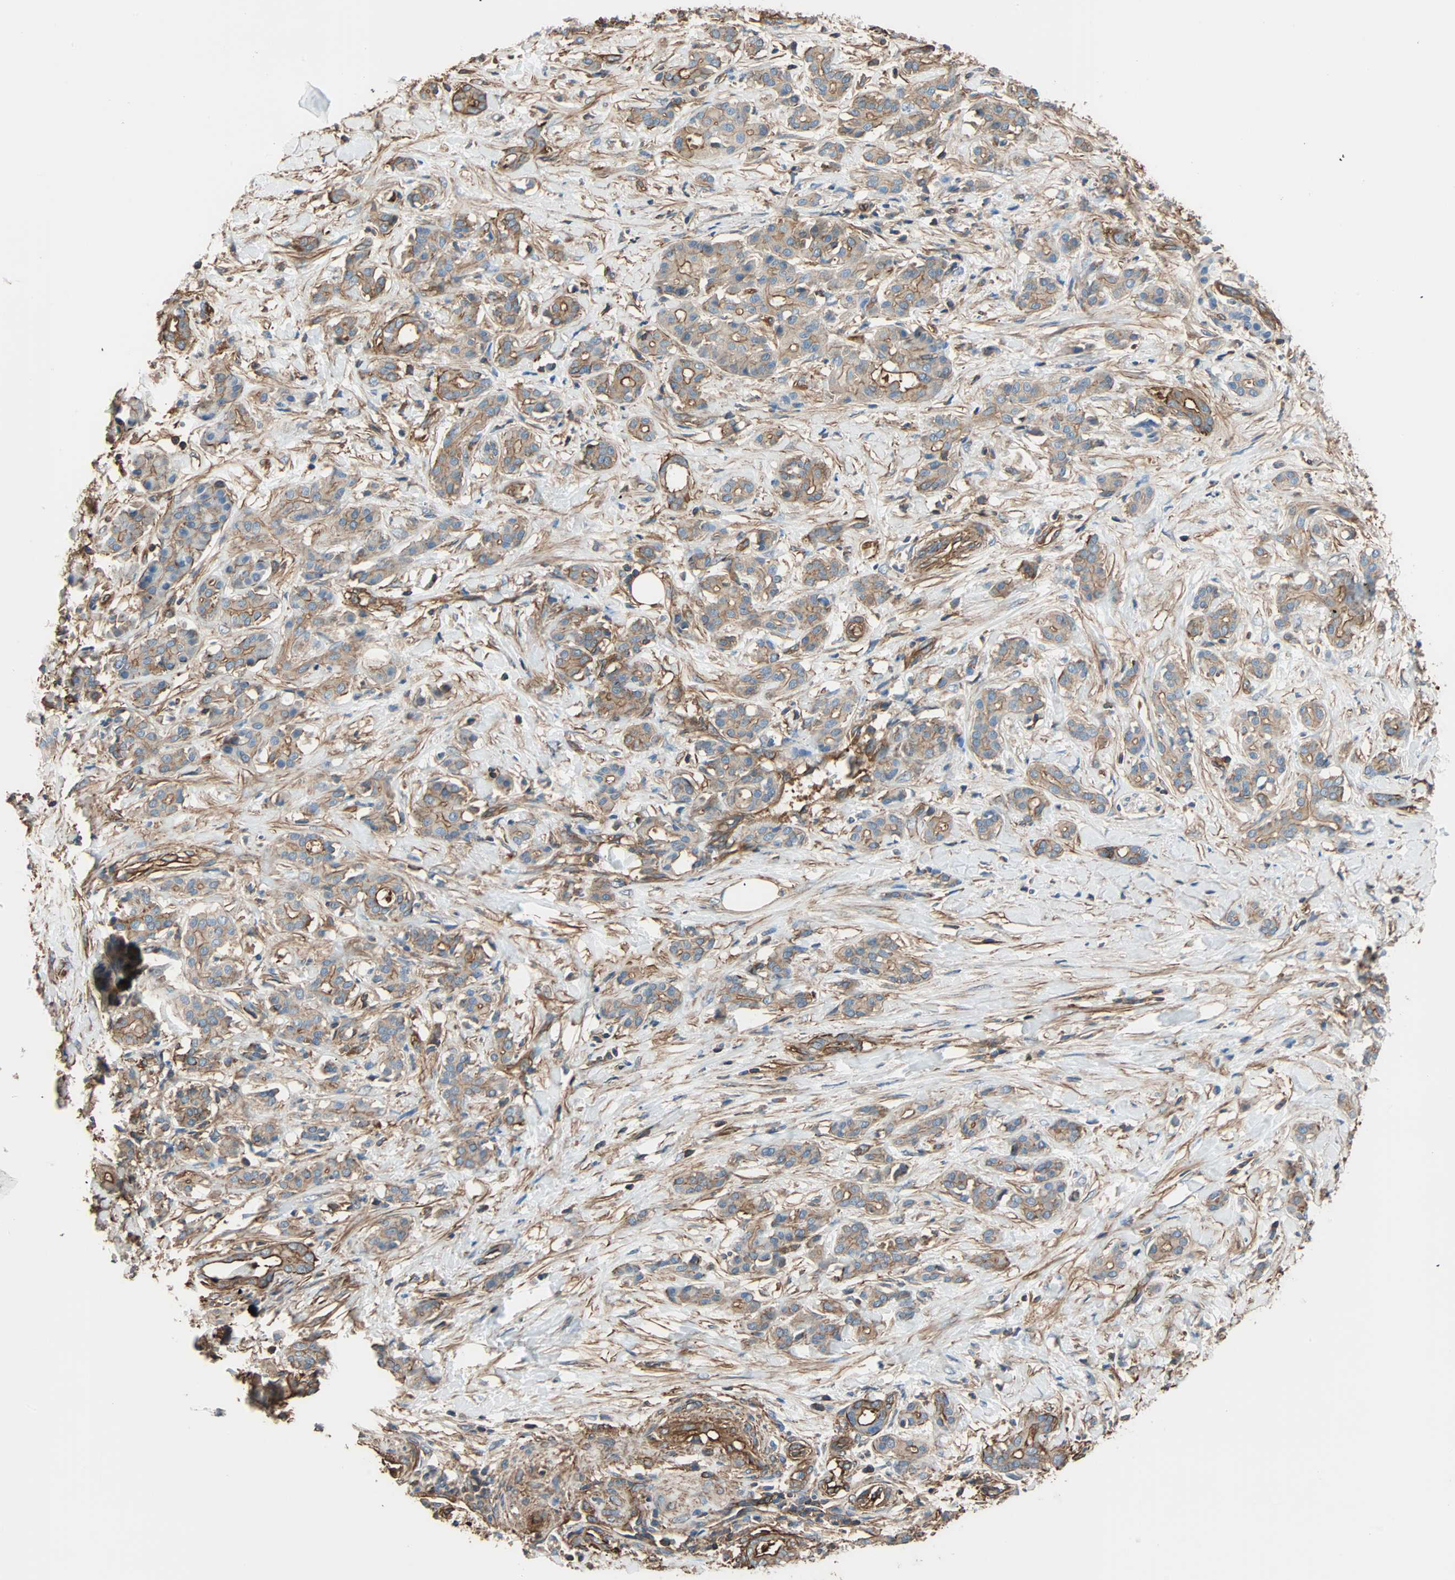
{"staining": {"intensity": "weak", "quantity": ">75%", "location": "cytoplasmic/membranous"}, "tissue": "pancreatic cancer", "cell_type": "Tumor cells", "image_type": "cancer", "snomed": [{"axis": "morphology", "description": "Adenocarcinoma, NOS"}, {"axis": "topography", "description": "Pancreas"}], "caption": "DAB (3,3'-diaminobenzidine) immunohistochemical staining of human pancreatic cancer (adenocarcinoma) demonstrates weak cytoplasmic/membranous protein expression in about >75% of tumor cells.", "gene": "GALNT10", "patient": {"sex": "male", "age": 41}}